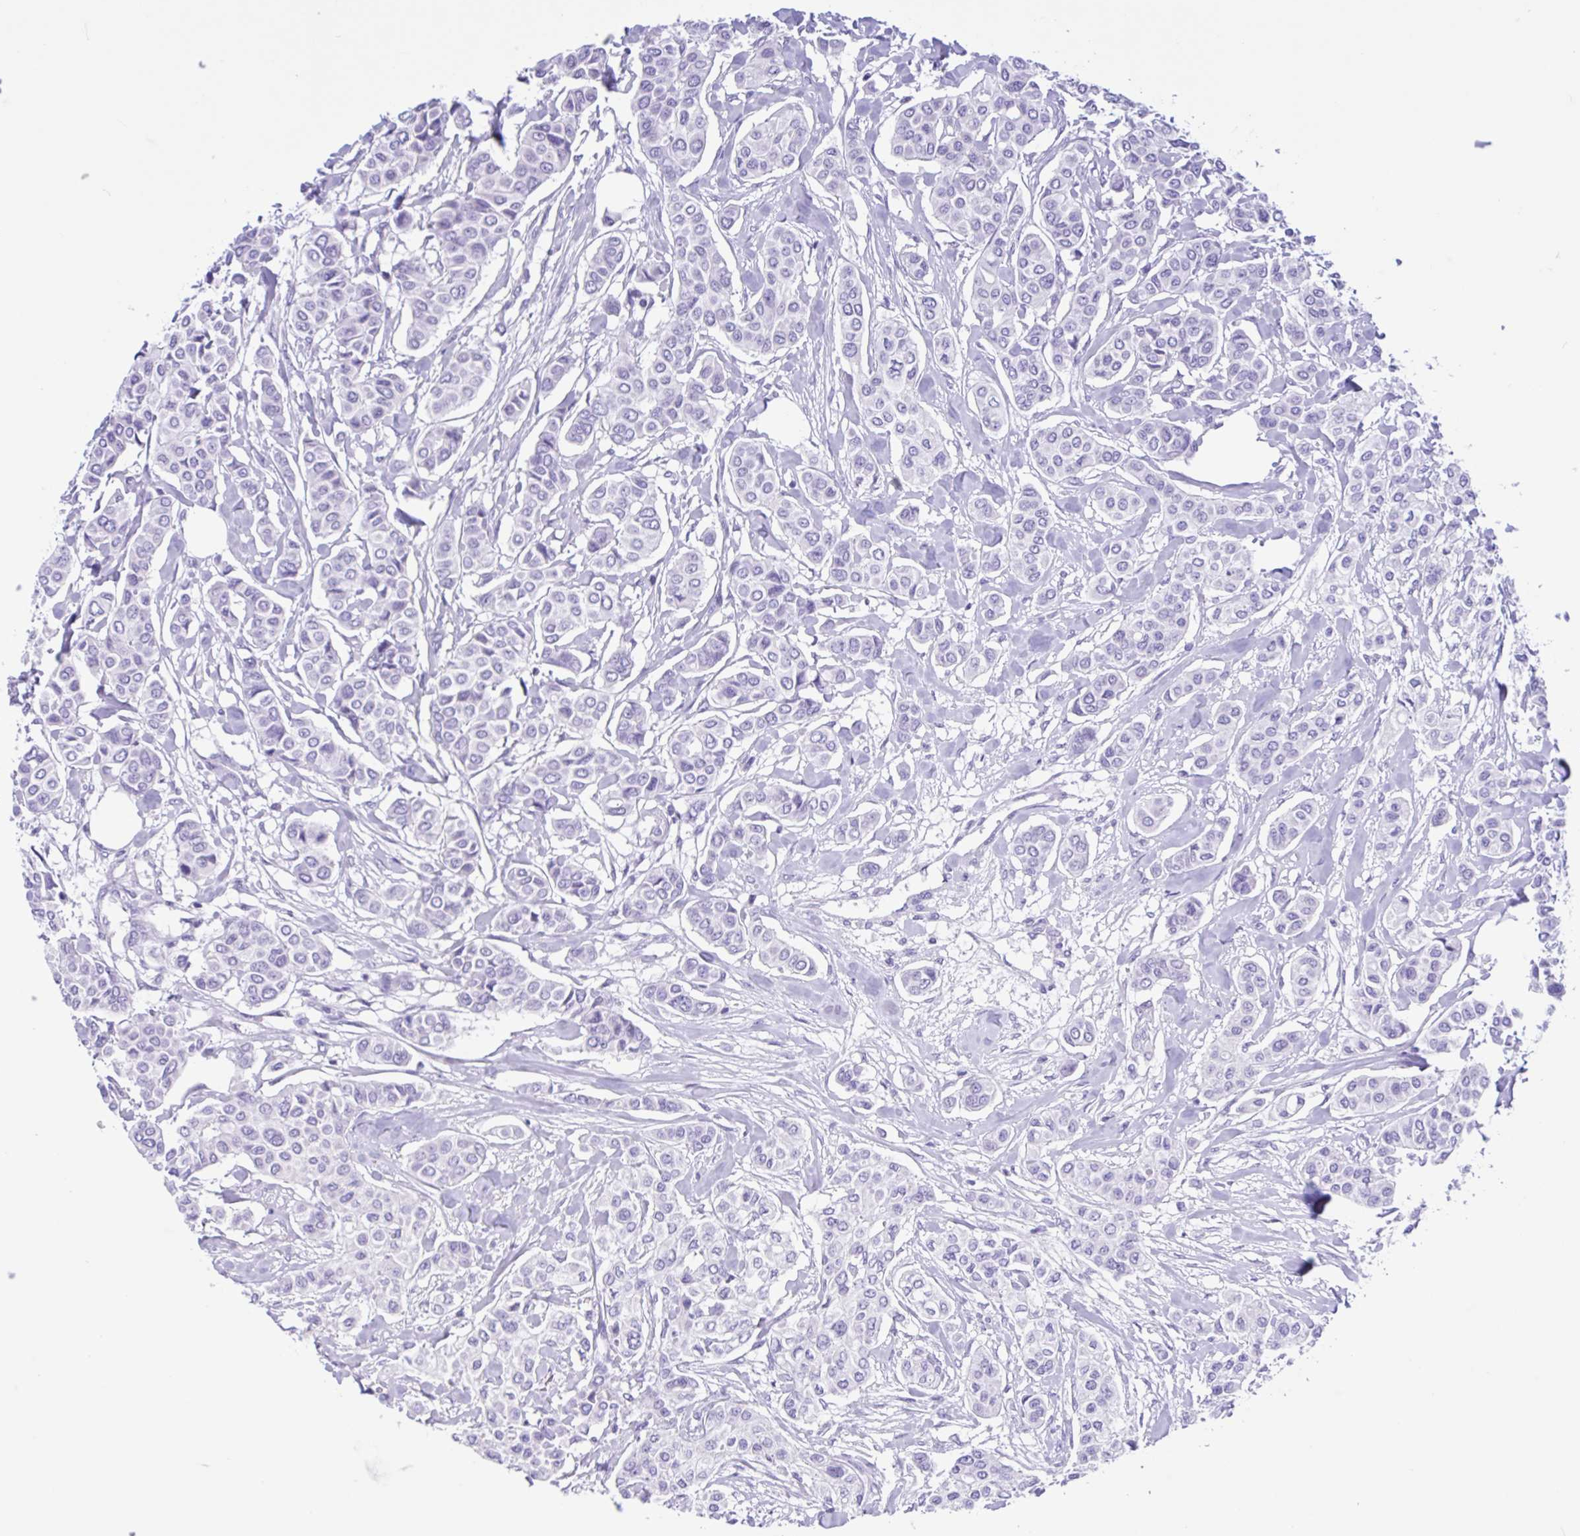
{"staining": {"intensity": "negative", "quantity": "none", "location": "none"}, "tissue": "breast cancer", "cell_type": "Tumor cells", "image_type": "cancer", "snomed": [{"axis": "morphology", "description": "Lobular carcinoma"}, {"axis": "topography", "description": "Breast"}], "caption": "Immunohistochemistry photomicrograph of lobular carcinoma (breast) stained for a protein (brown), which shows no positivity in tumor cells. Brightfield microscopy of IHC stained with DAB (3,3'-diaminobenzidine) (brown) and hematoxylin (blue), captured at high magnification.", "gene": "OR4N4", "patient": {"sex": "female", "age": 51}}